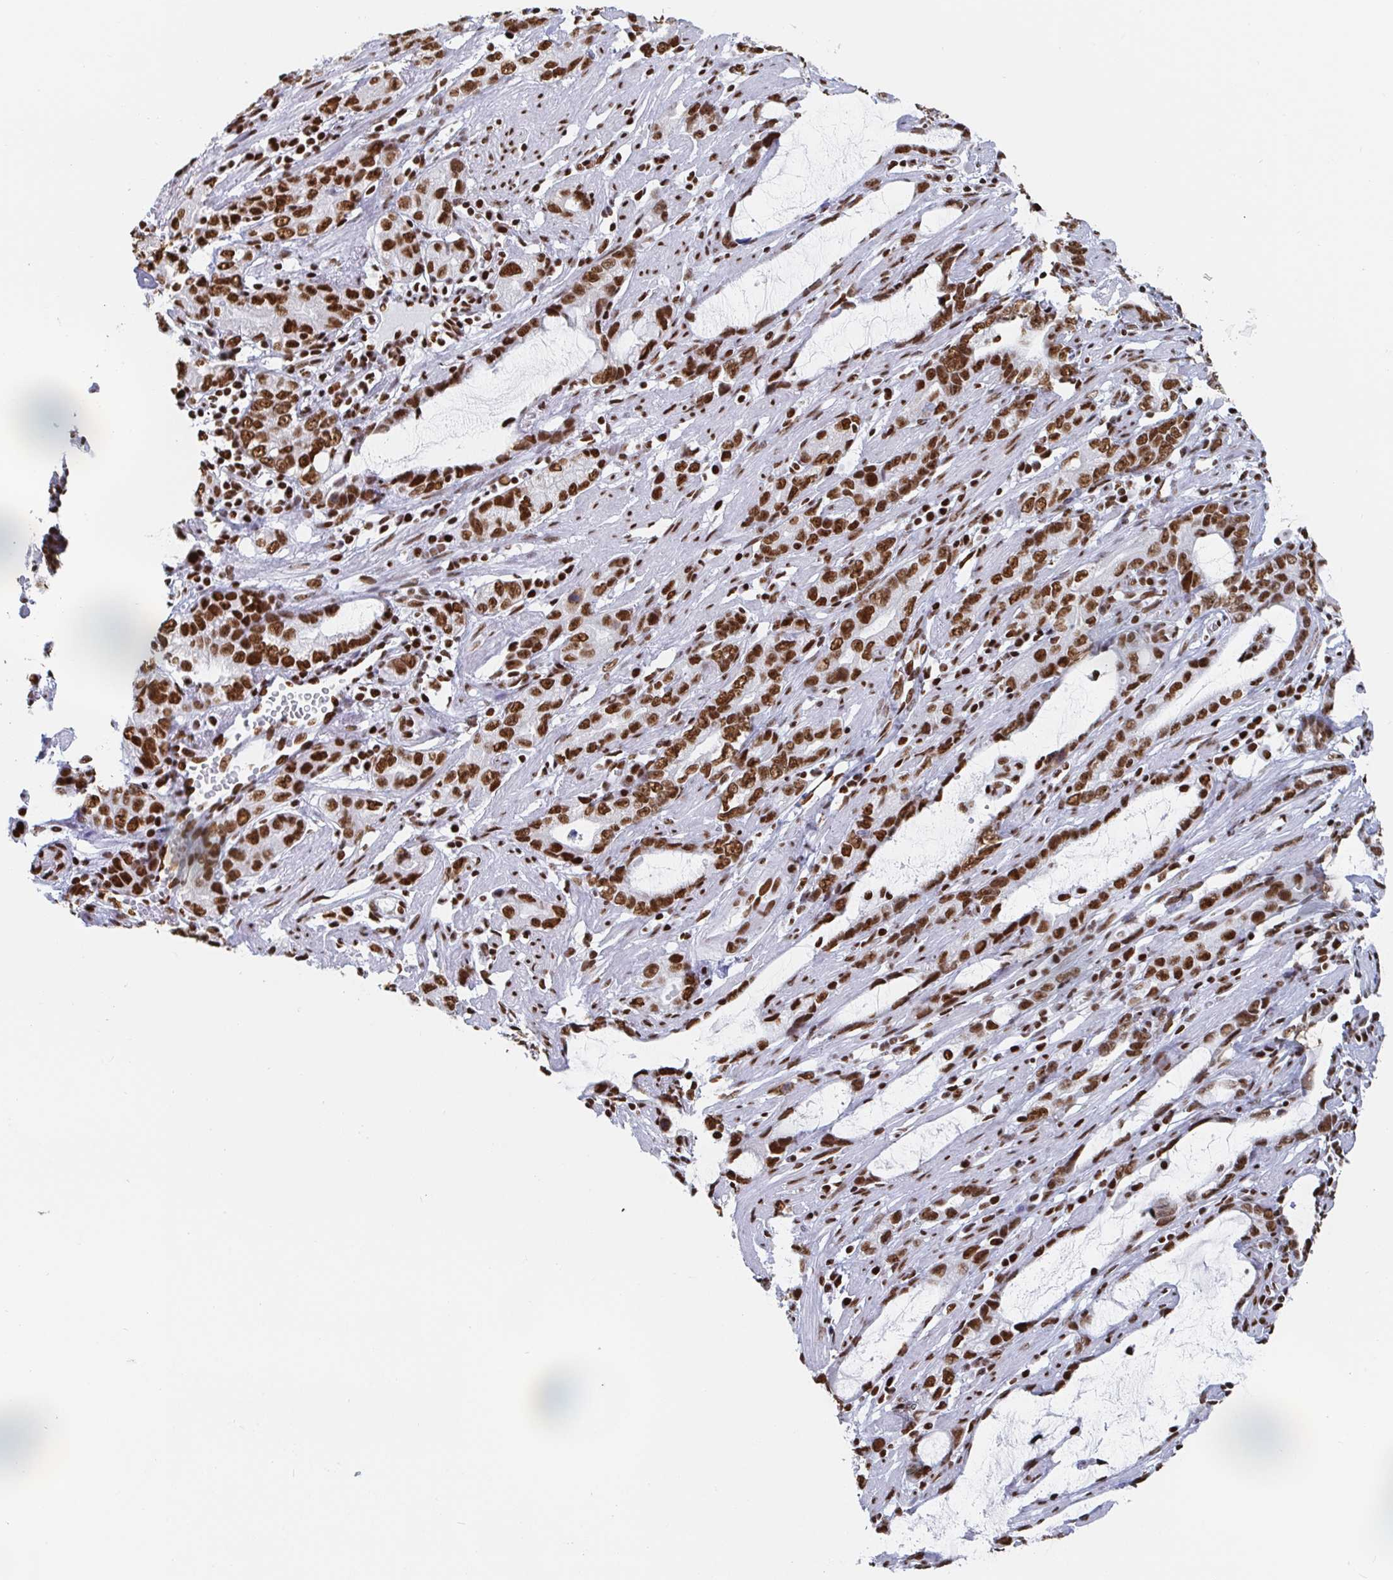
{"staining": {"intensity": "strong", "quantity": ">75%", "location": "nuclear"}, "tissue": "stomach cancer", "cell_type": "Tumor cells", "image_type": "cancer", "snomed": [{"axis": "morphology", "description": "Adenocarcinoma, NOS"}, {"axis": "topography", "description": "Stomach"}], "caption": "Immunohistochemistry histopathology image of human stomach cancer stained for a protein (brown), which shows high levels of strong nuclear staining in approximately >75% of tumor cells.", "gene": "EWSR1", "patient": {"sex": "male", "age": 55}}